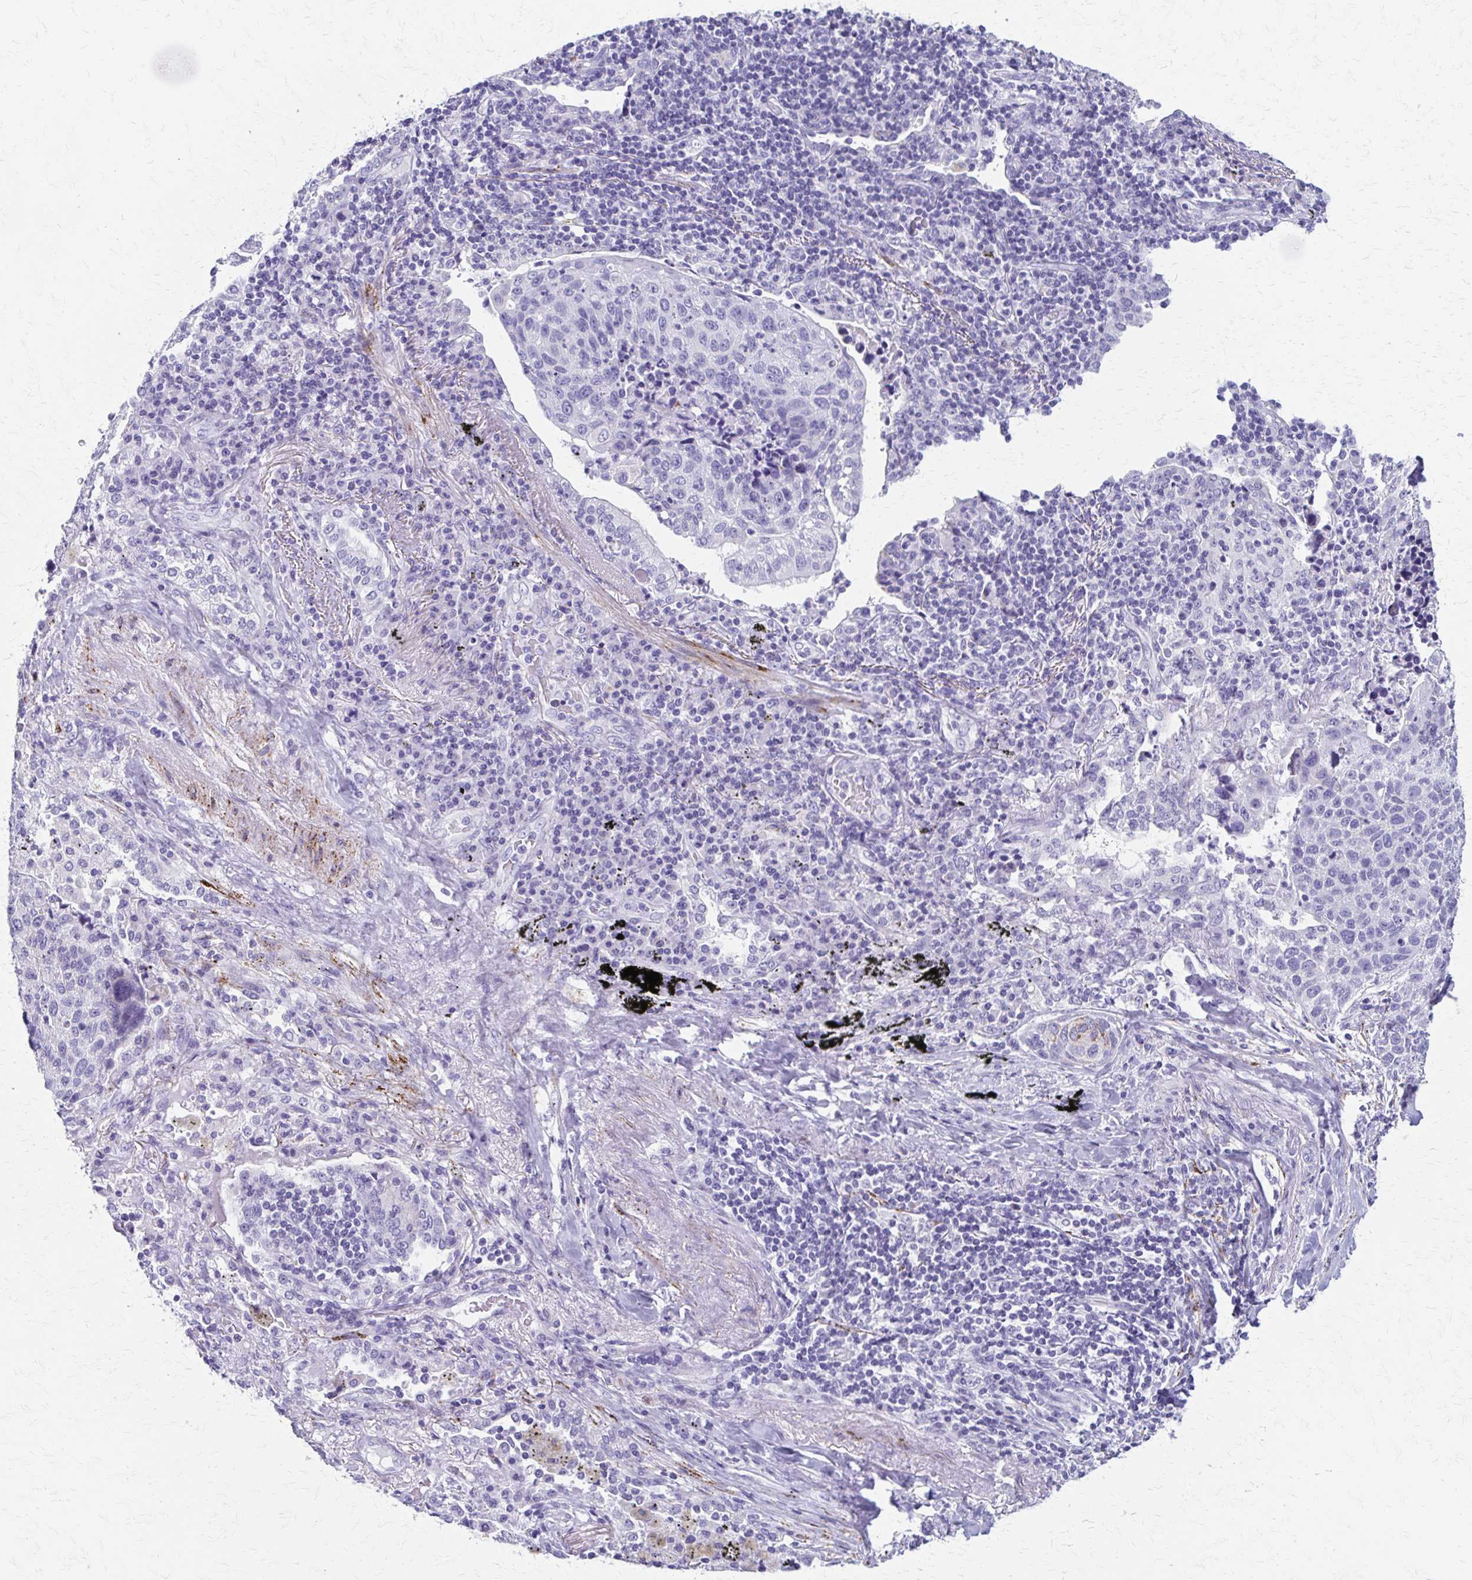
{"staining": {"intensity": "negative", "quantity": "none", "location": "none"}, "tissue": "lung cancer", "cell_type": "Tumor cells", "image_type": "cancer", "snomed": [{"axis": "morphology", "description": "Squamous cell carcinoma, NOS"}, {"axis": "topography", "description": "Lymph node"}, {"axis": "topography", "description": "Lung"}], "caption": "Immunohistochemical staining of lung cancer (squamous cell carcinoma) reveals no significant staining in tumor cells.", "gene": "ZSCAN5B", "patient": {"sex": "male", "age": 61}}